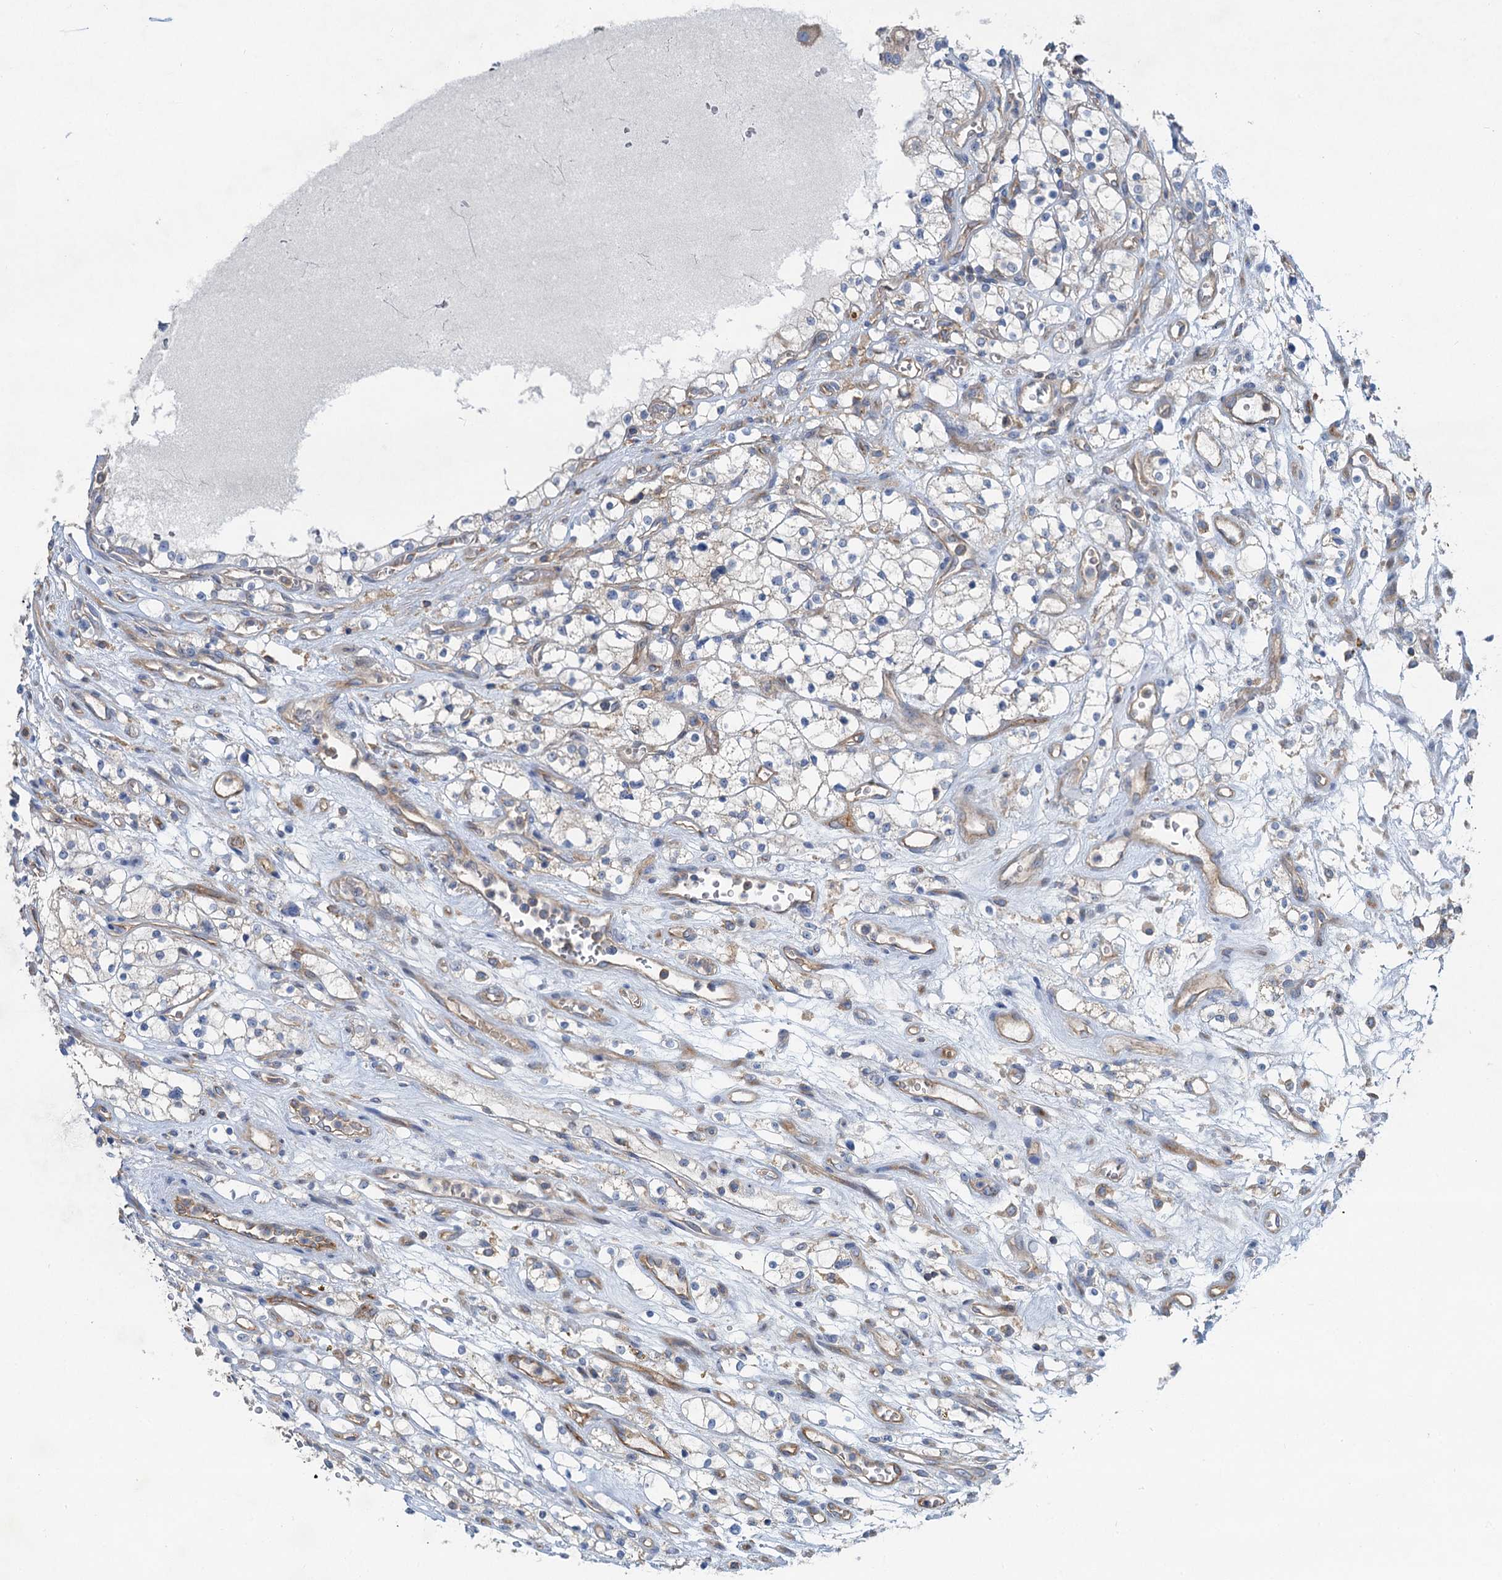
{"staining": {"intensity": "negative", "quantity": "none", "location": "none"}, "tissue": "renal cancer", "cell_type": "Tumor cells", "image_type": "cancer", "snomed": [{"axis": "morphology", "description": "Adenocarcinoma, NOS"}, {"axis": "topography", "description": "Kidney"}], "caption": "The photomicrograph displays no staining of tumor cells in renal cancer.", "gene": "ANKRD26", "patient": {"sex": "female", "age": 69}}